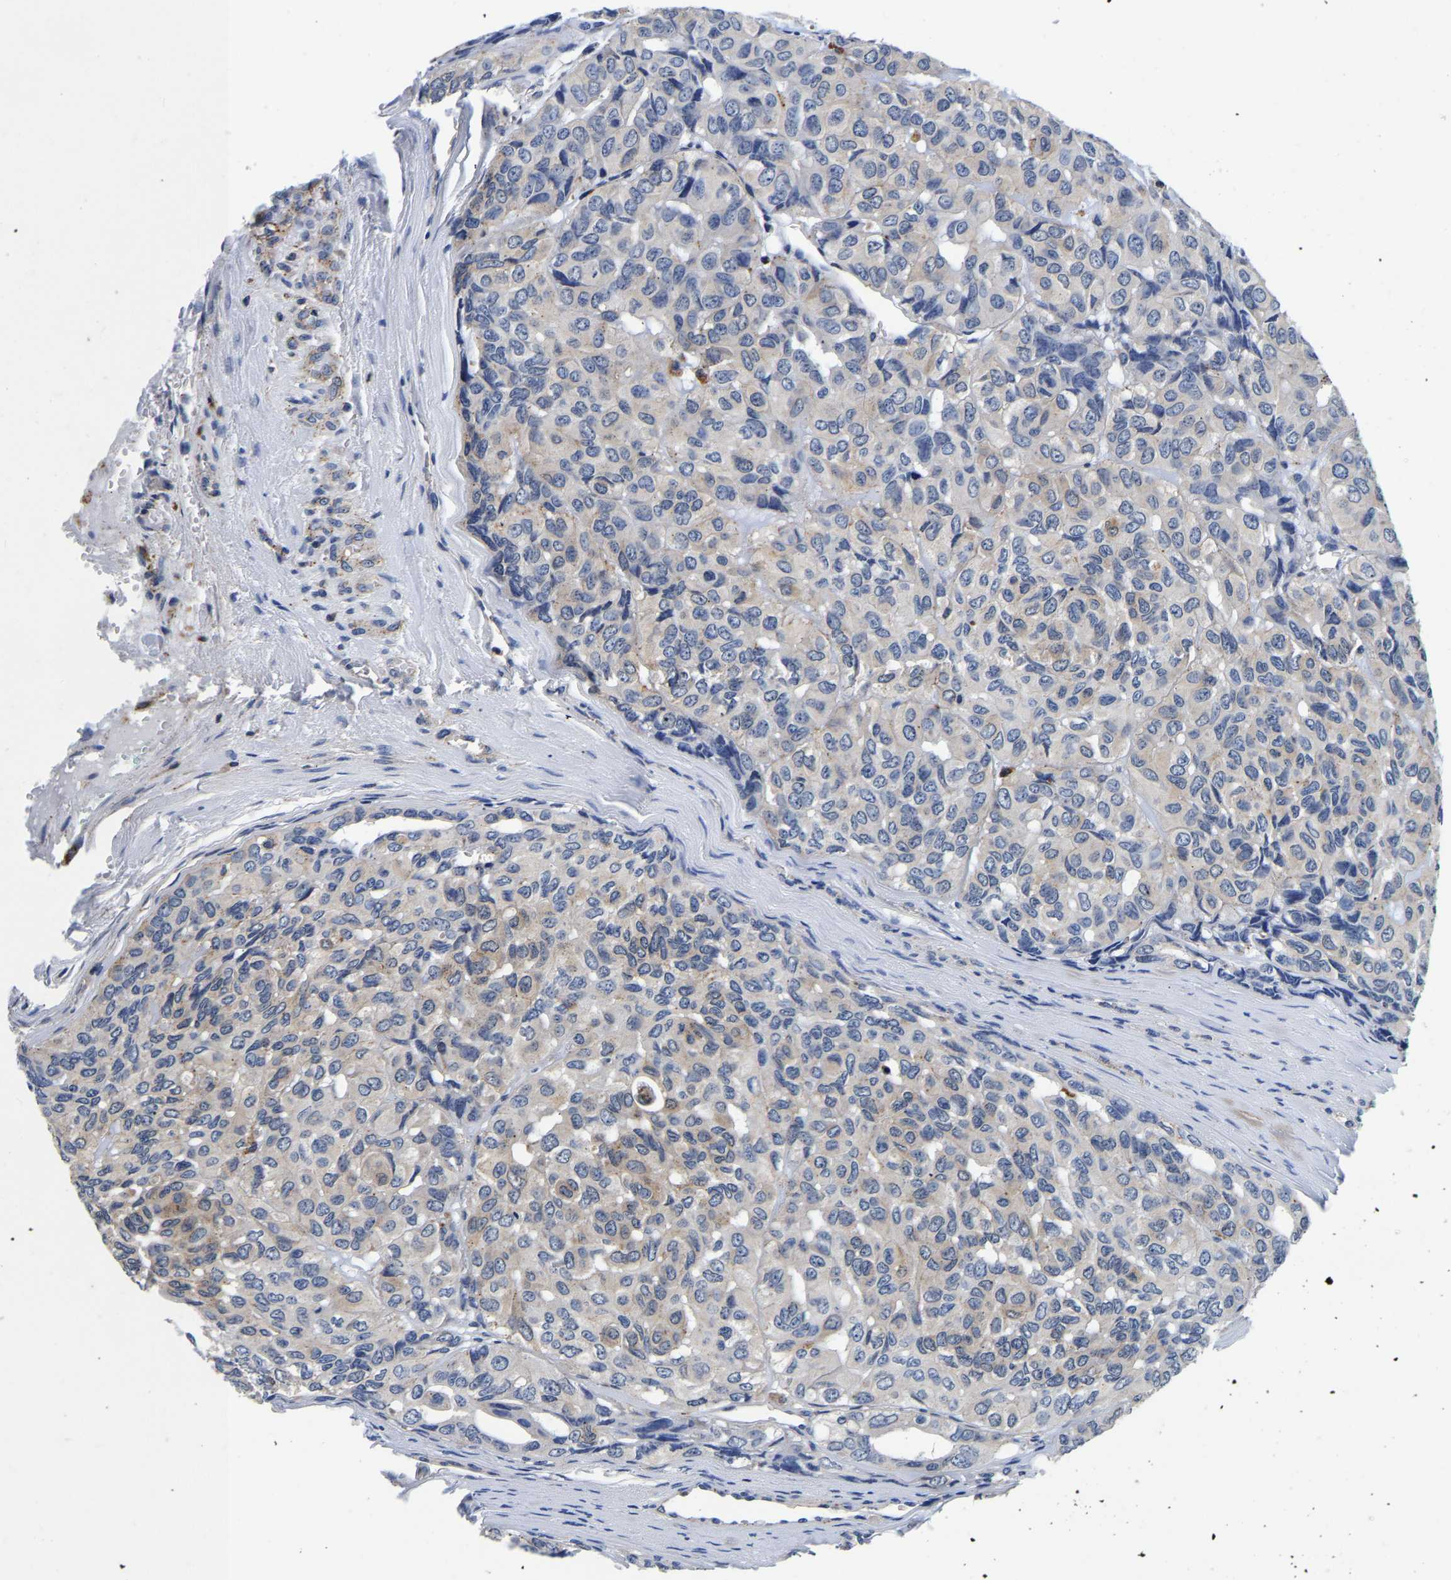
{"staining": {"intensity": "negative", "quantity": "none", "location": "none"}, "tissue": "head and neck cancer", "cell_type": "Tumor cells", "image_type": "cancer", "snomed": [{"axis": "morphology", "description": "Adenocarcinoma, NOS"}, {"axis": "topography", "description": "Salivary gland, NOS"}, {"axis": "topography", "description": "Head-Neck"}], "caption": "This is an immunohistochemistry image of human adenocarcinoma (head and neck). There is no expression in tumor cells.", "gene": "GRN", "patient": {"sex": "female", "age": 76}}